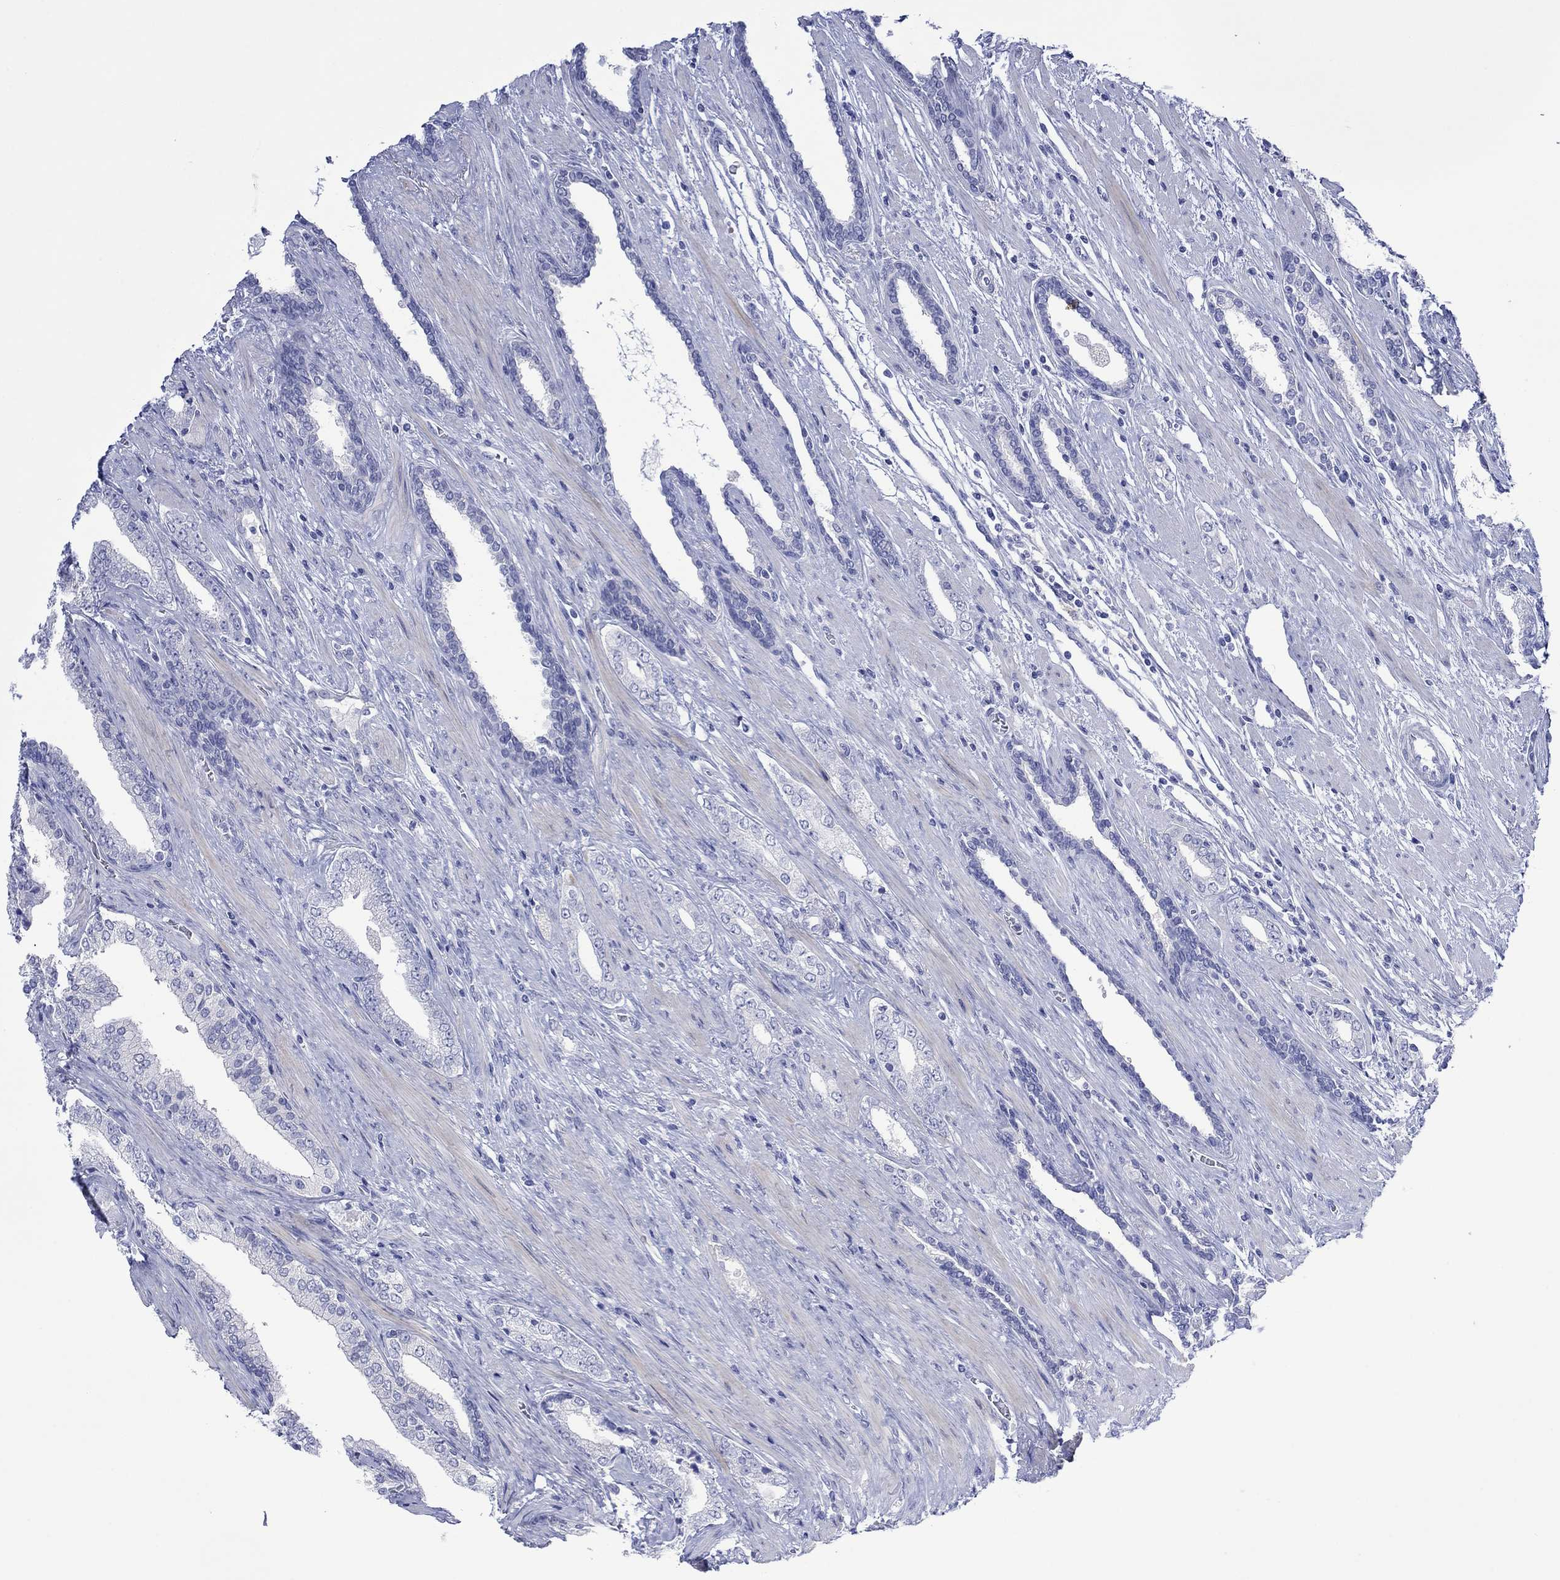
{"staining": {"intensity": "negative", "quantity": "none", "location": "none"}, "tissue": "prostate cancer", "cell_type": "Tumor cells", "image_type": "cancer", "snomed": [{"axis": "morphology", "description": "Adenocarcinoma, Low grade"}, {"axis": "topography", "description": "Prostate and seminal vesicle, NOS"}], "caption": "High magnification brightfield microscopy of prostate cancer stained with DAB (brown) and counterstained with hematoxylin (blue): tumor cells show no significant staining.", "gene": "MLANA", "patient": {"sex": "male", "age": 61}}